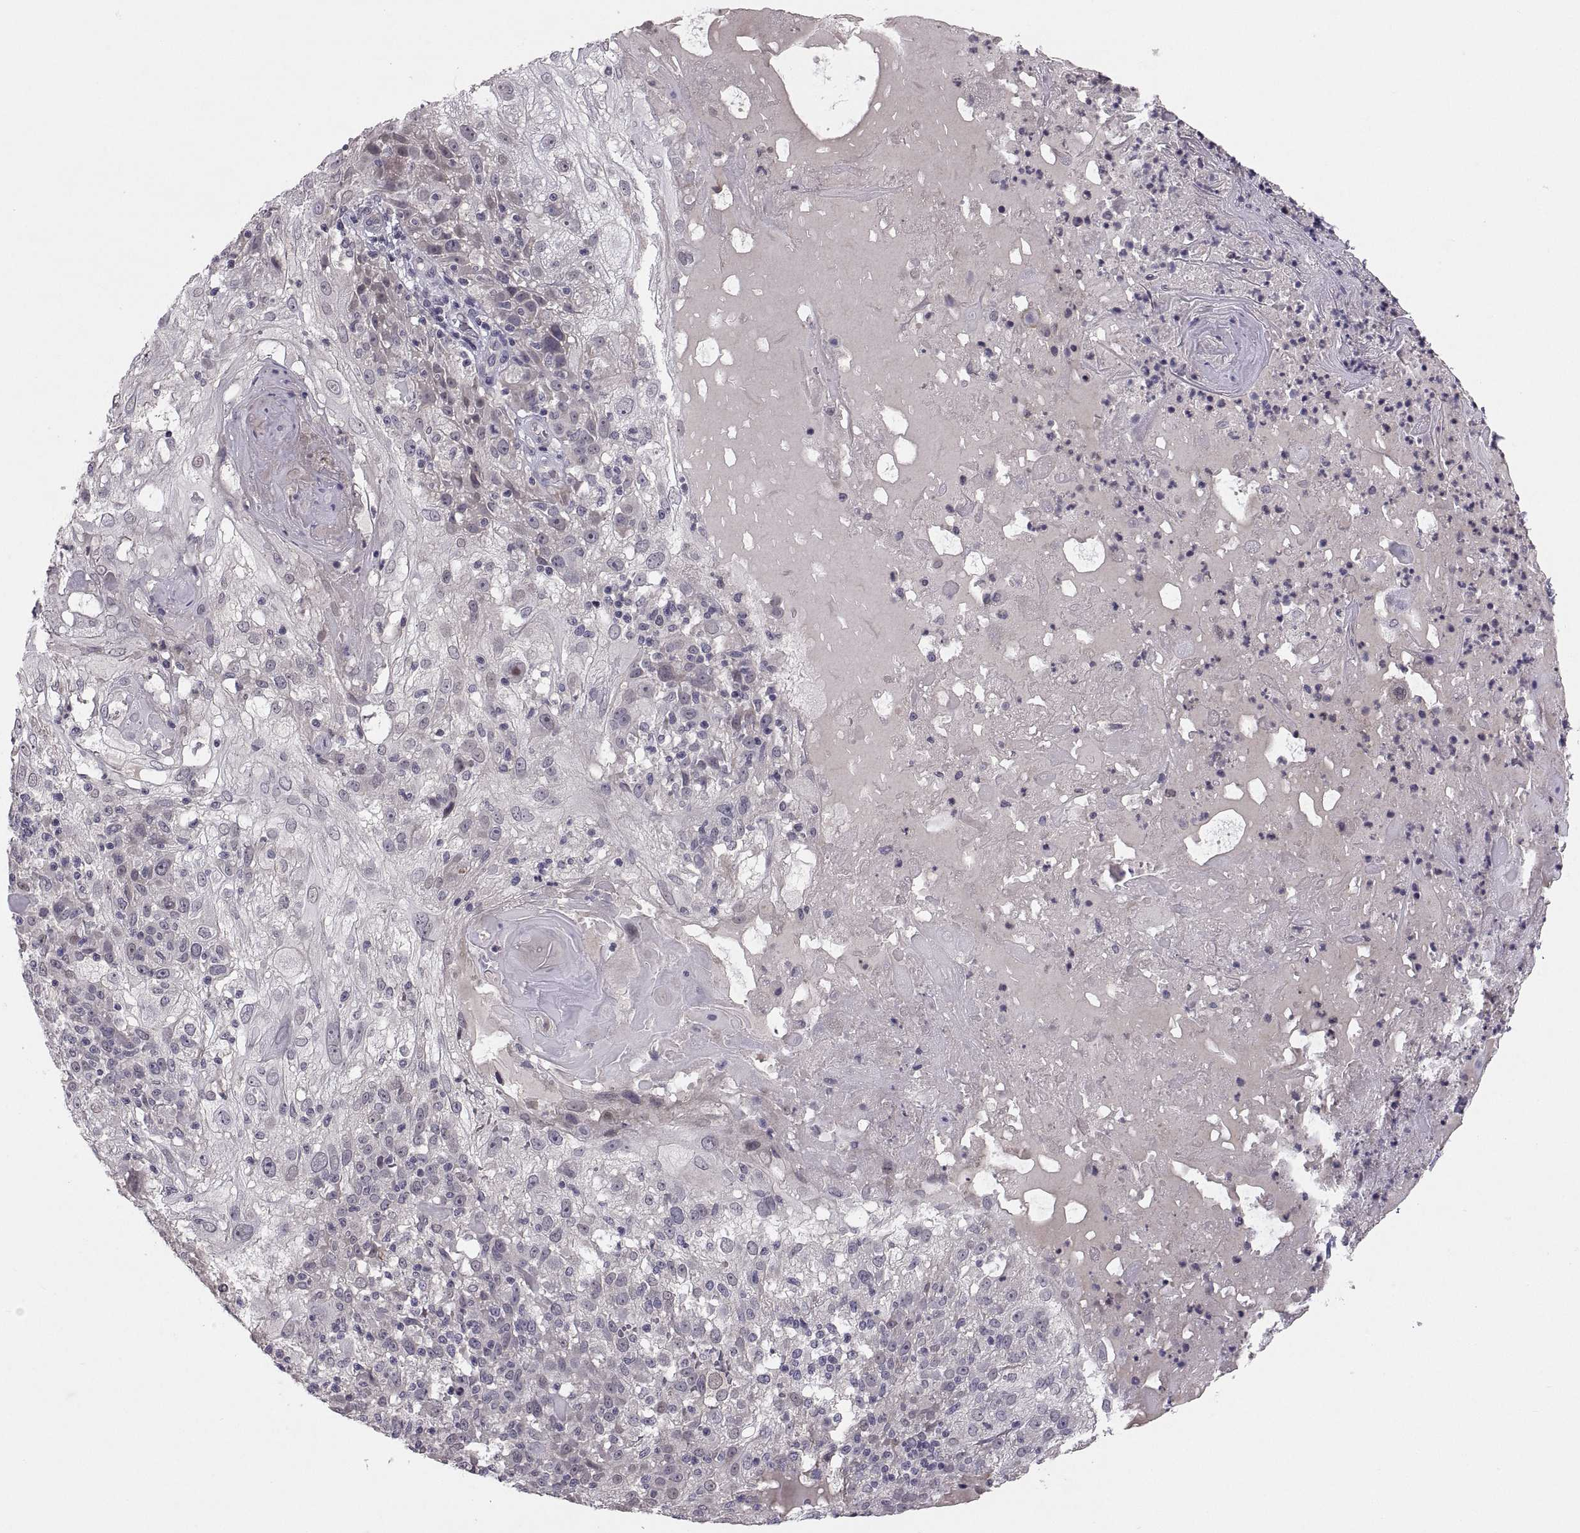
{"staining": {"intensity": "negative", "quantity": "none", "location": "none"}, "tissue": "skin cancer", "cell_type": "Tumor cells", "image_type": "cancer", "snomed": [{"axis": "morphology", "description": "Normal tissue, NOS"}, {"axis": "morphology", "description": "Squamous cell carcinoma, NOS"}, {"axis": "topography", "description": "Skin"}], "caption": "High magnification brightfield microscopy of skin squamous cell carcinoma stained with DAB (3,3'-diaminobenzidine) (brown) and counterstained with hematoxylin (blue): tumor cells show no significant positivity.", "gene": "PAX2", "patient": {"sex": "female", "age": 83}}